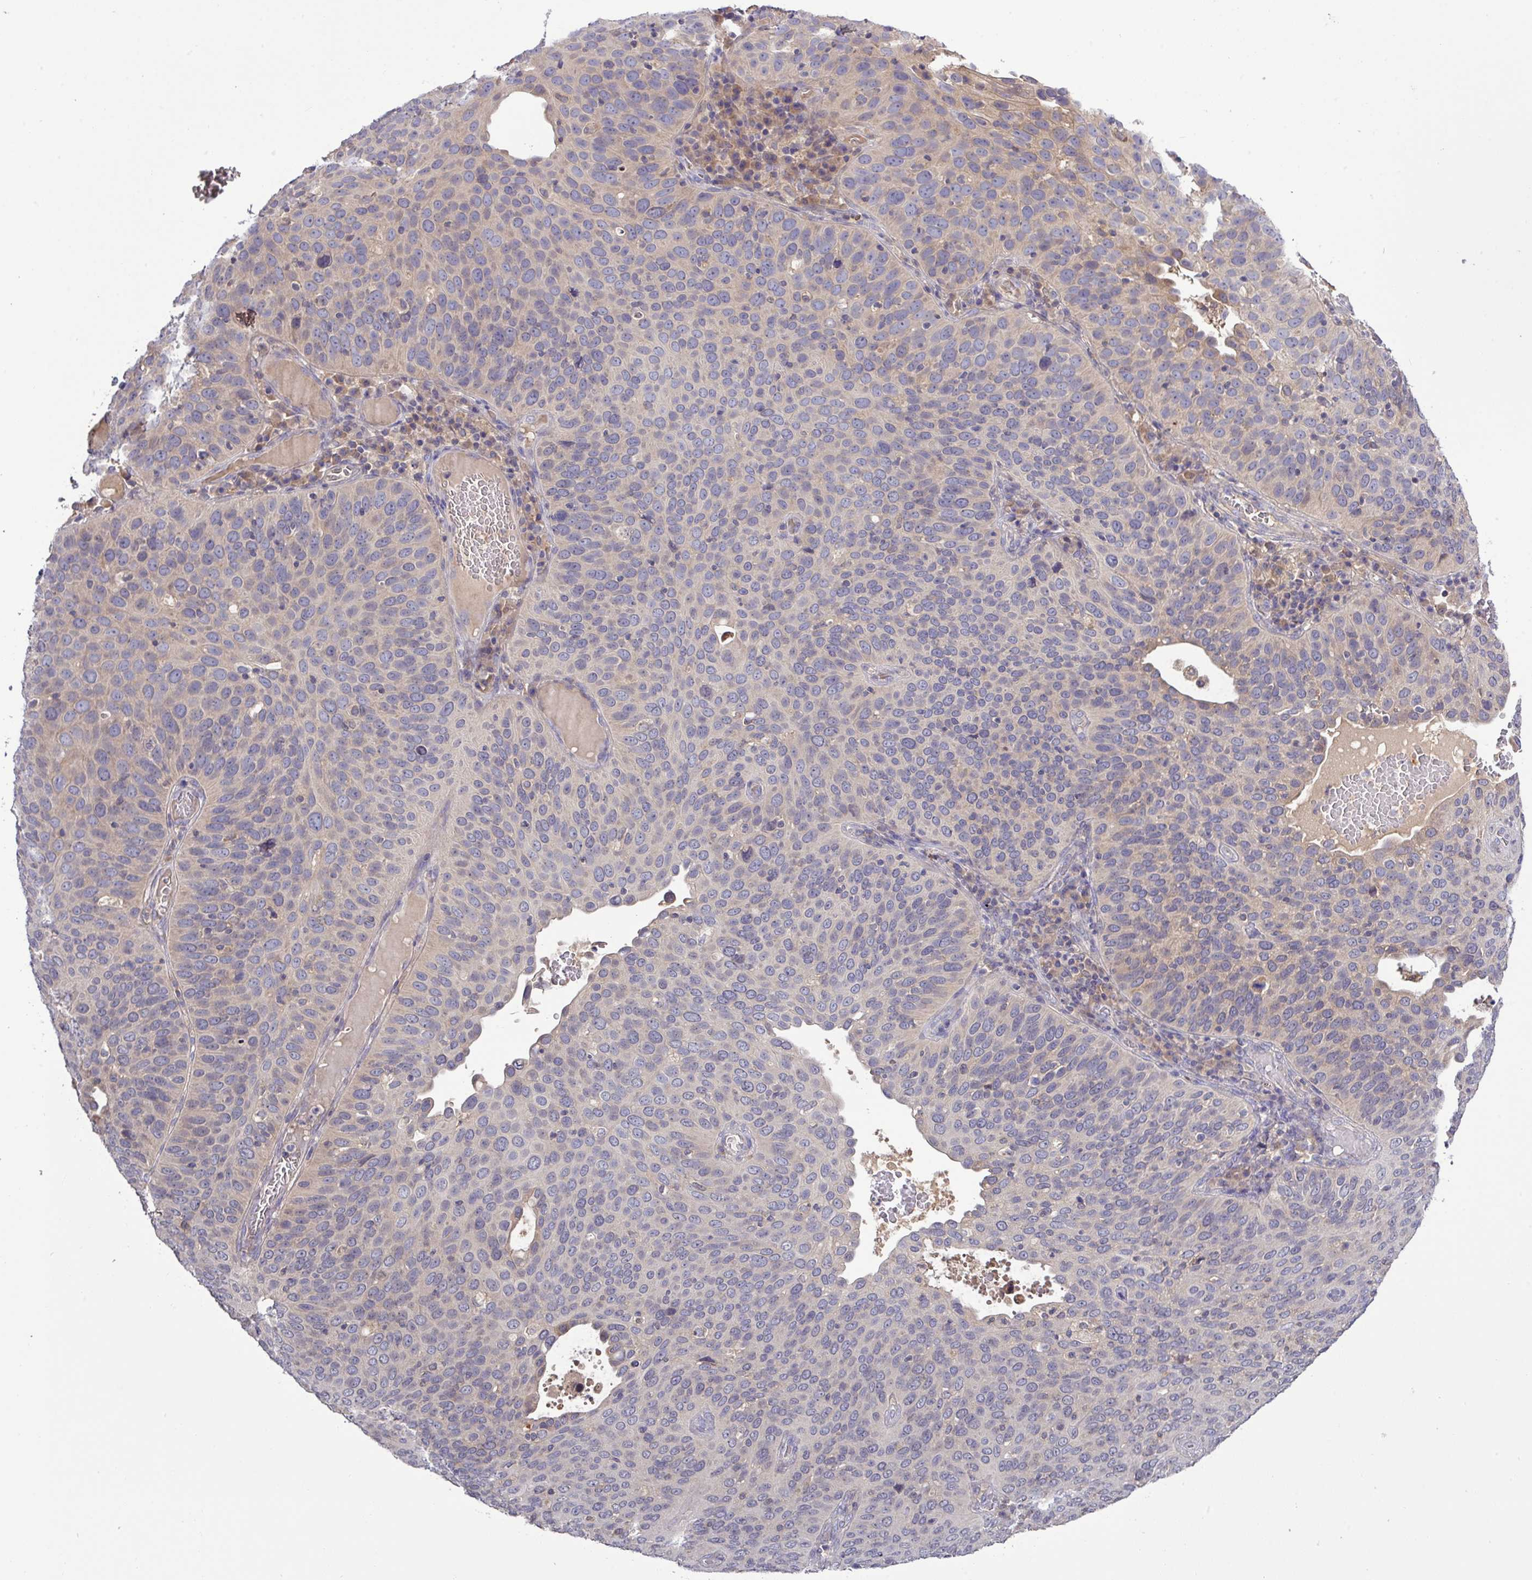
{"staining": {"intensity": "weak", "quantity": "<25%", "location": "cytoplasmic/membranous"}, "tissue": "cervical cancer", "cell_type": "Tumor cells", "image_type": "cancer", "snomed": [{"axis": "morphology", "description": "Squamous cell carcinoma, NOS"}, {"axis": "topography", "description": "Cervix"}], "caption": "Tumor cells show no significant staining in squamous cell carcinoma (cervical). (DAB immunohistochemistry (IHC) with hematoxylin counter stain).", "gene": "TMEM62", "patient": {"sex": "female", "age": 36}}